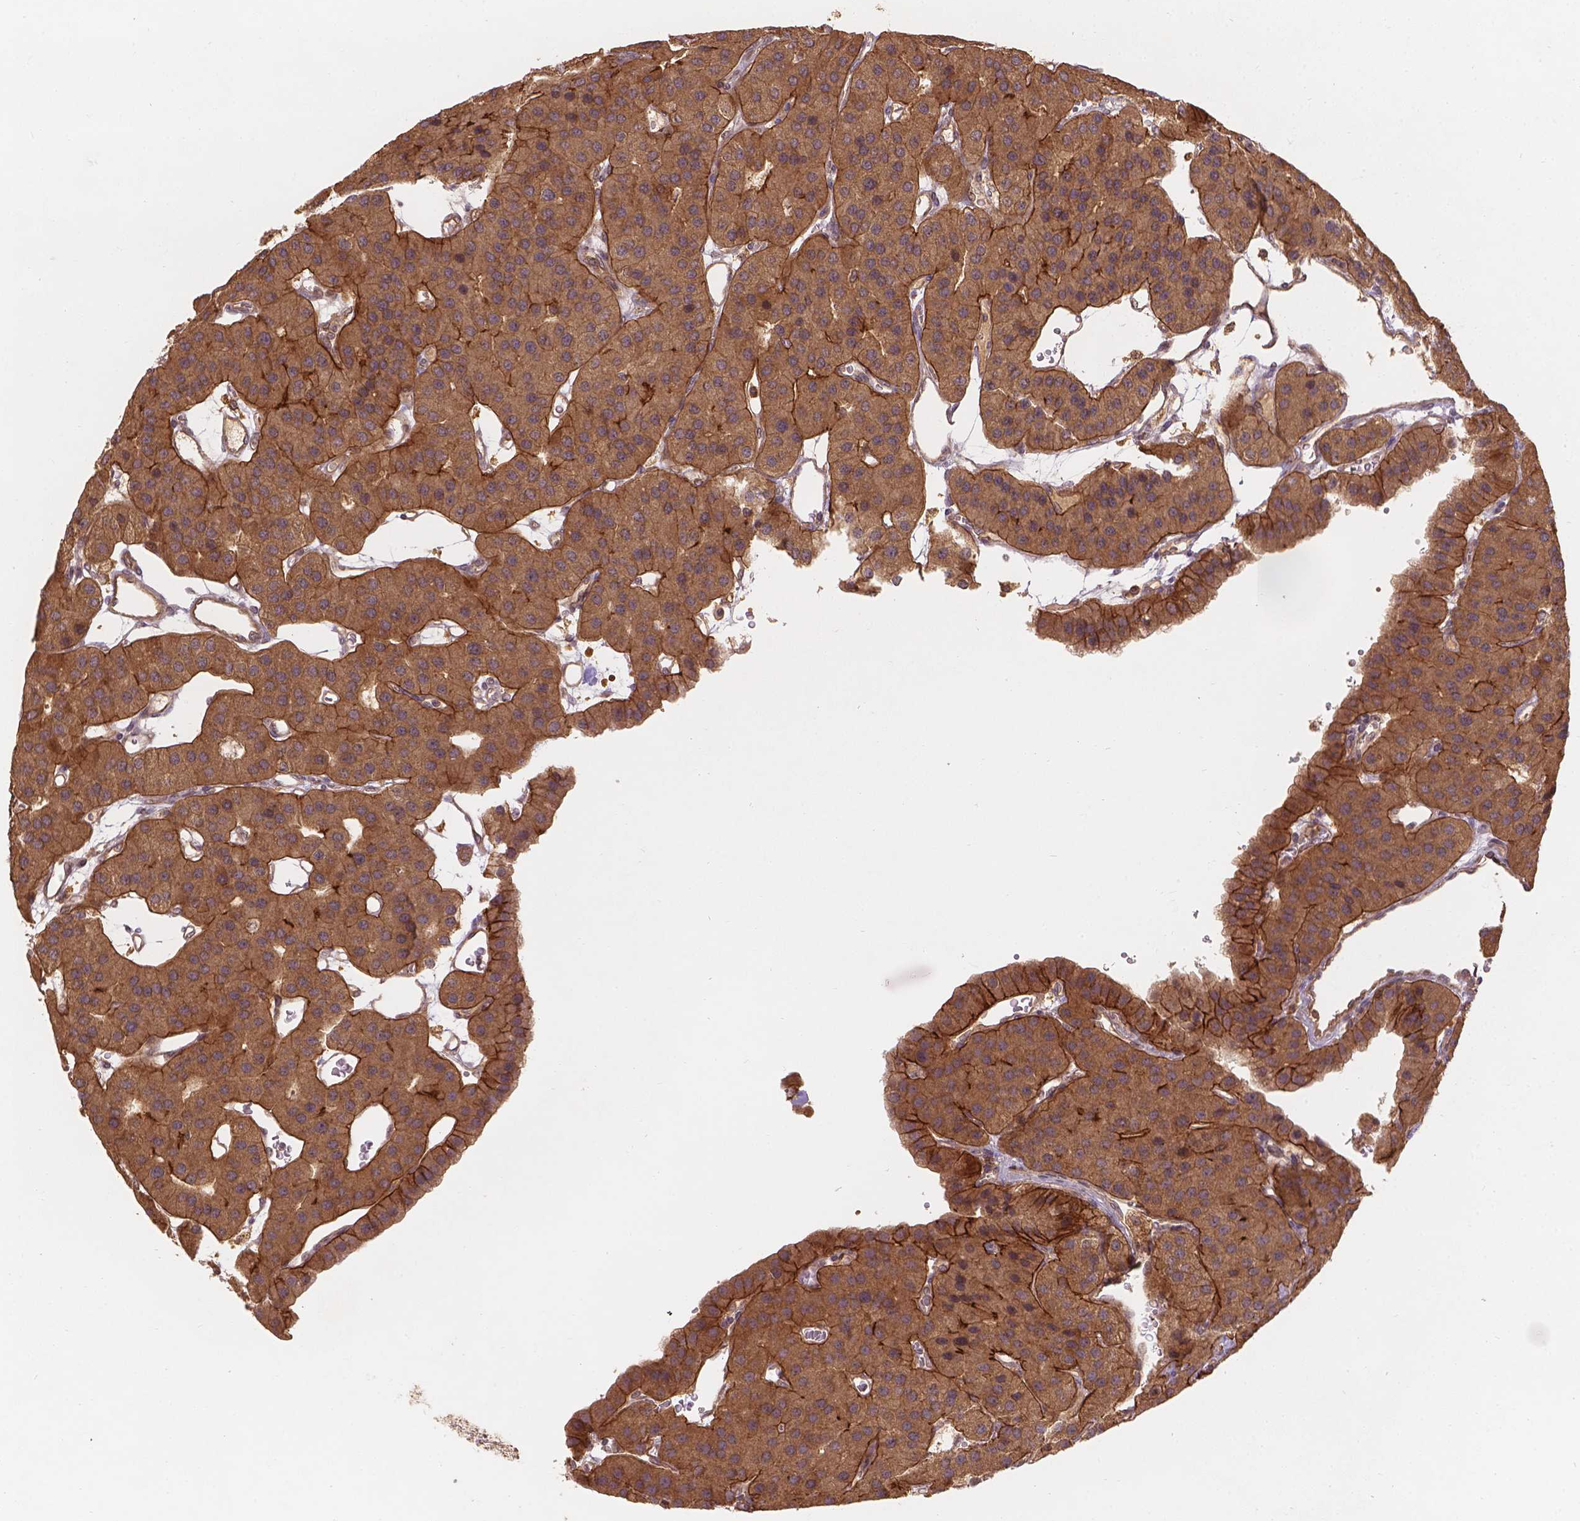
{"staining": {"intensity": "strong", "quantity": ">75%", "location": "cytoplasmic/membranous"}, "tissue": "parathyroid gland", "cell_type": "Glandular cells", "image_type": "normal", "snomed": [{"axis": "morphology", "description": "Normal tissue, NOS"}, {"axis": "morphology", "description": "Adenoma, NOS"}, {"axis": "topography", "description": "Parathyroid gland"}], "caption": "Human parathyroid gland stained with a brown dye exhibits strong cytoplasmic/membranous positive expression in approximately >75% of glandular cells.", "gene": "XPR1", "patient": {"sex": "female", "age": 86}}